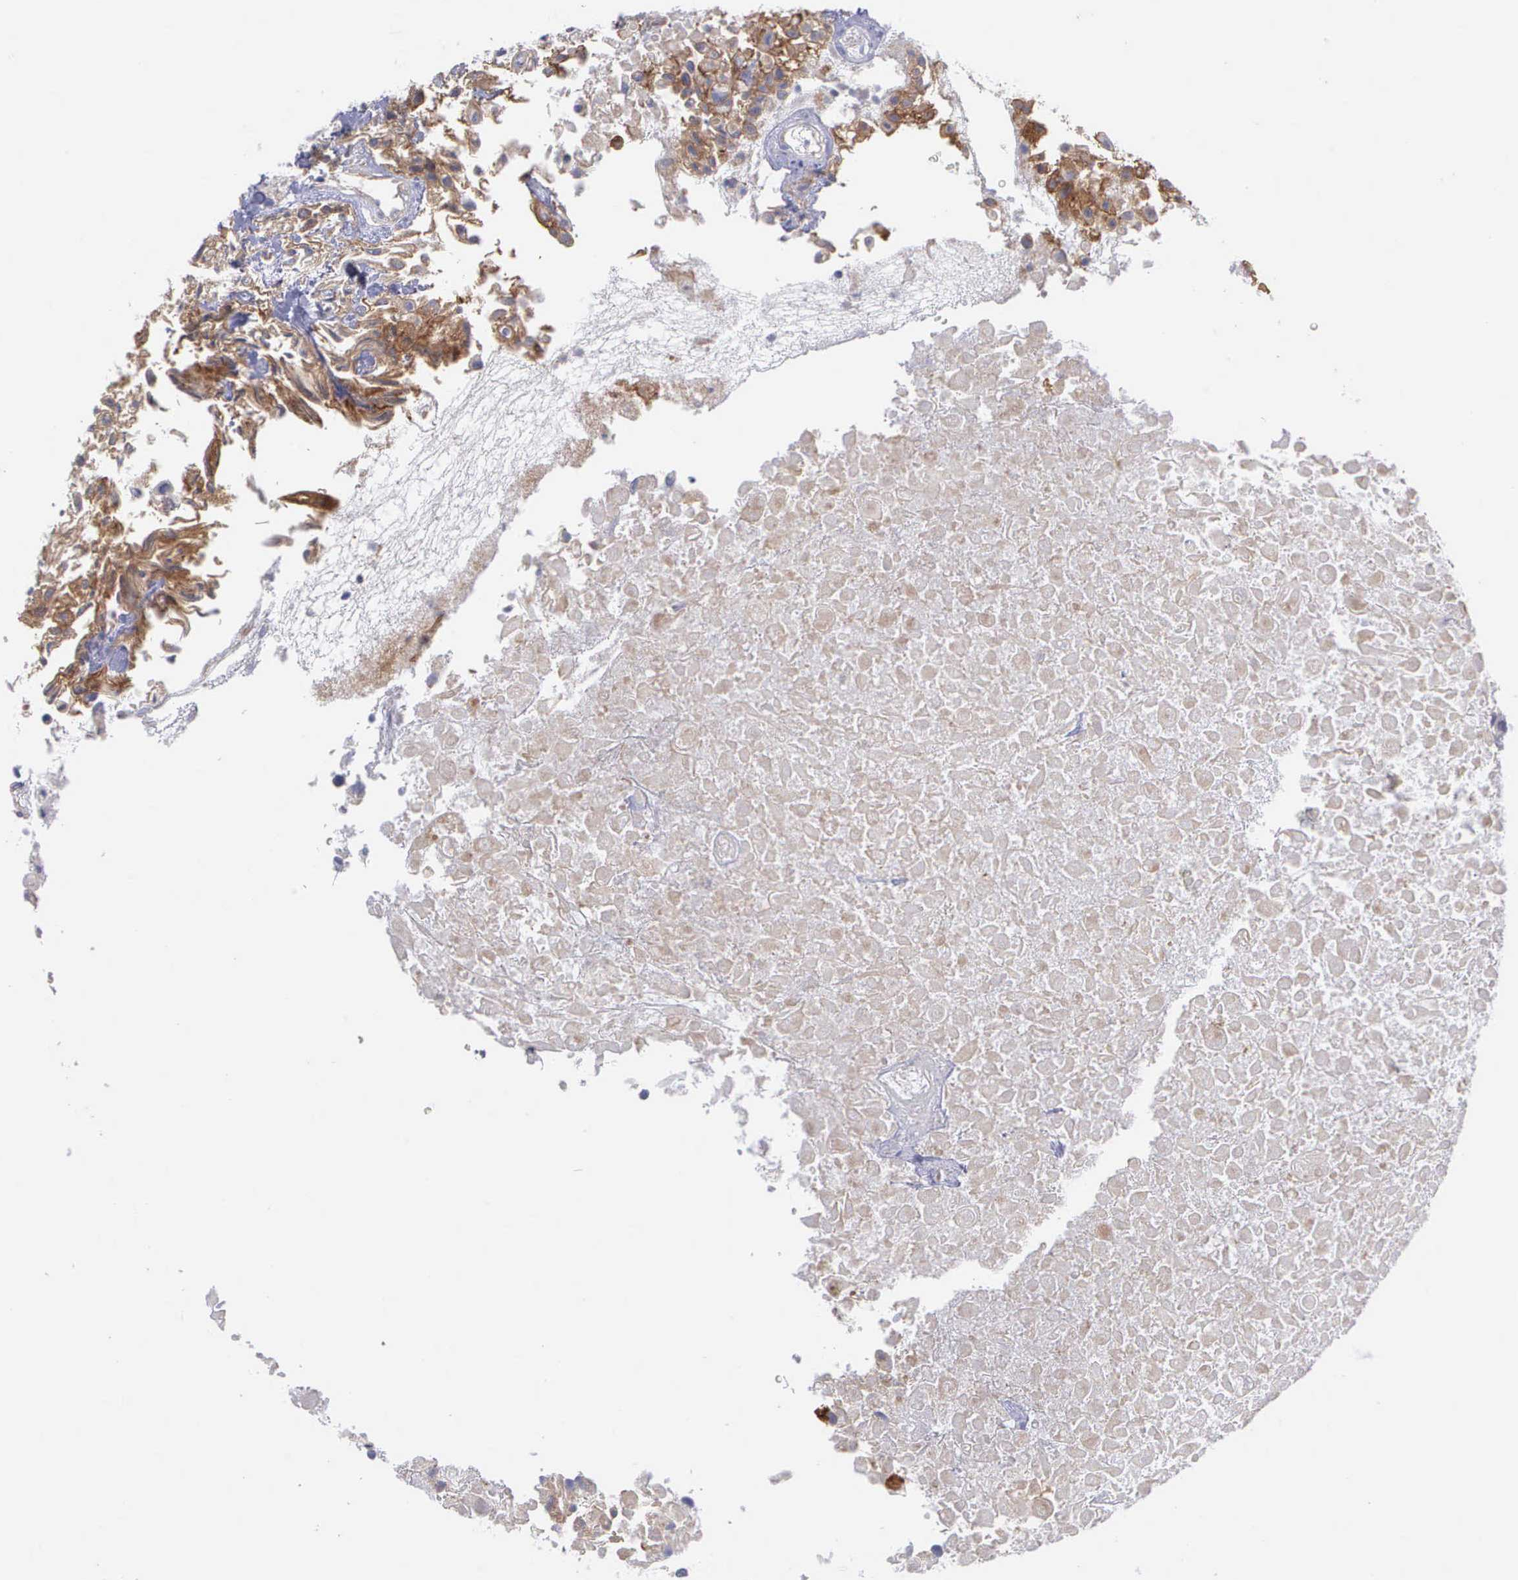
{"staining": {"intensity": "moderate", "quantity": "25%-75%", "location": "cytoplasmic/membranous"}, "tissue": "urothelial cancer", "cell_type": "Tumor cells", "image_type": "cancer", "snomed": [{"axis": "morphology", "description": "Urothelial carcinoma, High grade"}, {"axis": "topography", "description": "Urinary bladder"}], "caption": "Immunohistochemistry staining of urothelial cancer, which reveals medium levels of moderate cytoplasmic/membranous positivity in approximately 25%-75% of tumor cells indicating moderate cytoplasmic/membranous protein positivity. The staining was performed using DAB (3,3'-diaminobenzidine) (brown) for protein detection and nuclei were counterstained in hematoxylin (blue).", "gene": "MICAL3", "patient": {"sex": "male", "age": 56}}